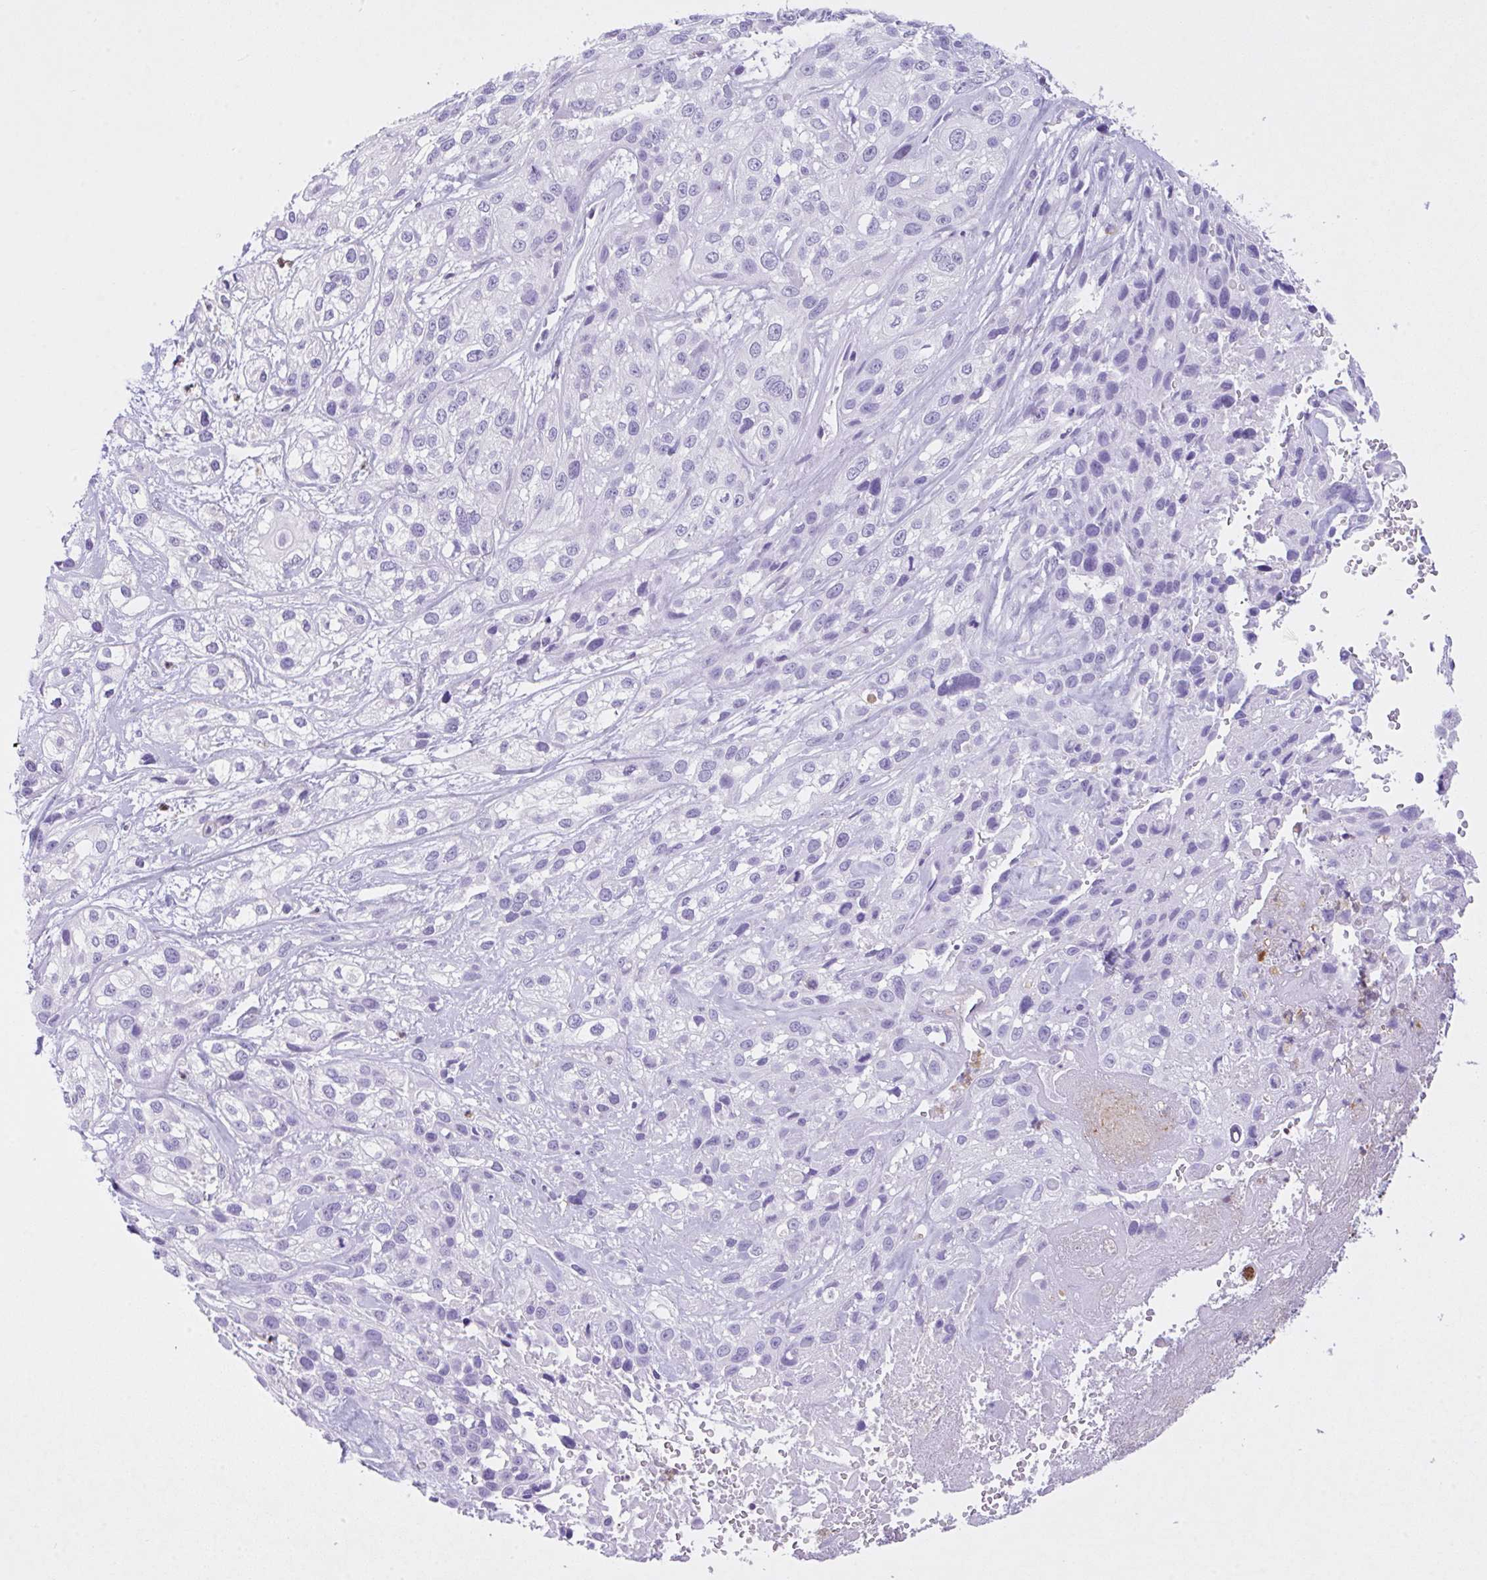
{"staining": {"intensity": "negative", "quantity": "none", "location": "none"}, "tissue": "skin cancer", "cell_type": "Tumor cells", "image_type": "cancer", "snomed": [{"axis": "morphology", "description": "Squamous cell carcinoma, NOS"}, {"axis": "topography", "description": "Skin"}], "caption": "The immunohistochemistry (IHC) micrograph has no significant expression in tumor cells of skin squamous cell carcinoma tissue.", "gene": "NCF1", "patient": {"sex": "male", "age": 82}}